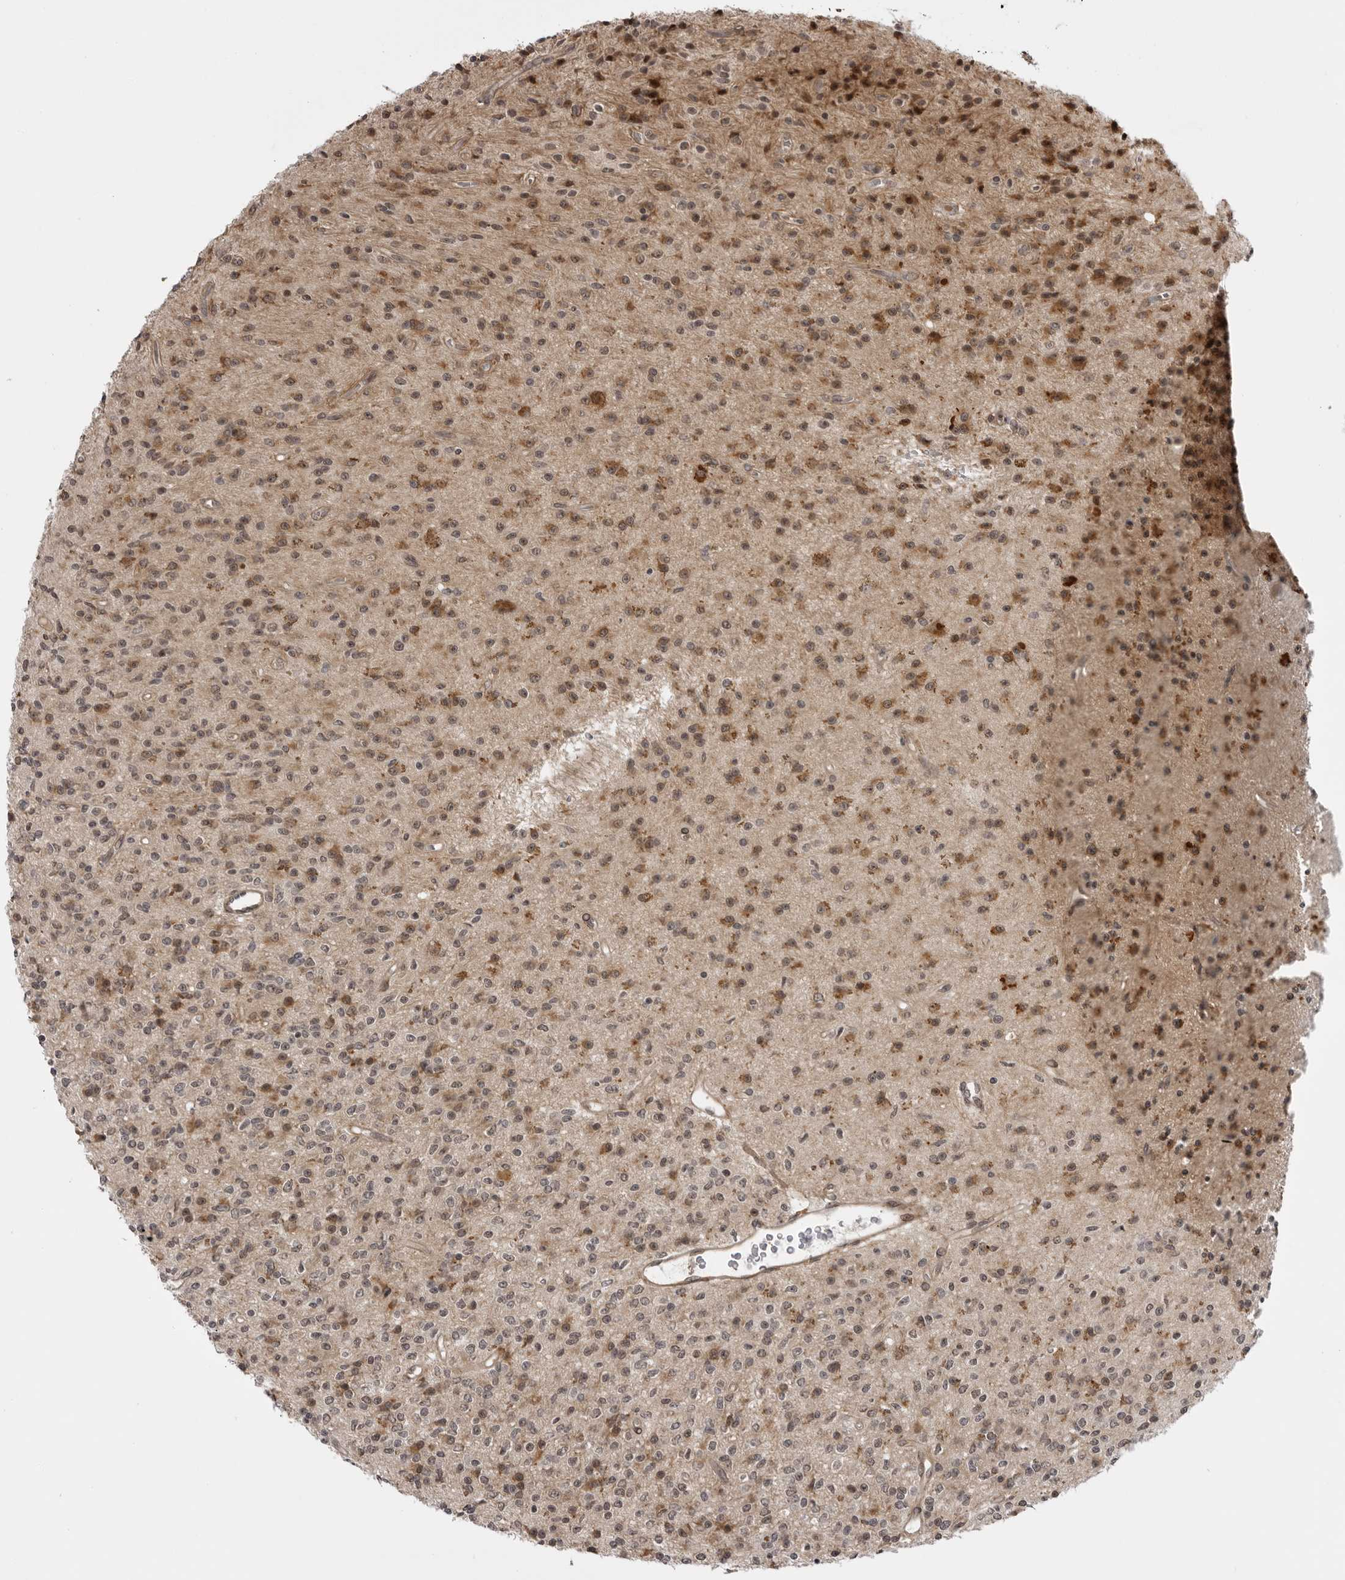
{"staining": {"intensity": "moderate", "quantity": "25%-75%", "location": "cytoplasmic/membranous"}, "tissue": "glioma", "cell_type": "Tumor cells", "image_type": "cancer", "snomed": [{"axis": "morphology", "description": "Glioma, malignant, High grade"}, {"axis": "topography", "description": "Brain"}], "caption": "IHC histopathology image of glioma stained for a protein (brown), which demonstrates medium levels of moderate cytoplasmic/membranous expression in approximately 25%-75% of tumor cells.", "gene": "DNAH14", "patient": {"sex": "male", "age": 34}}